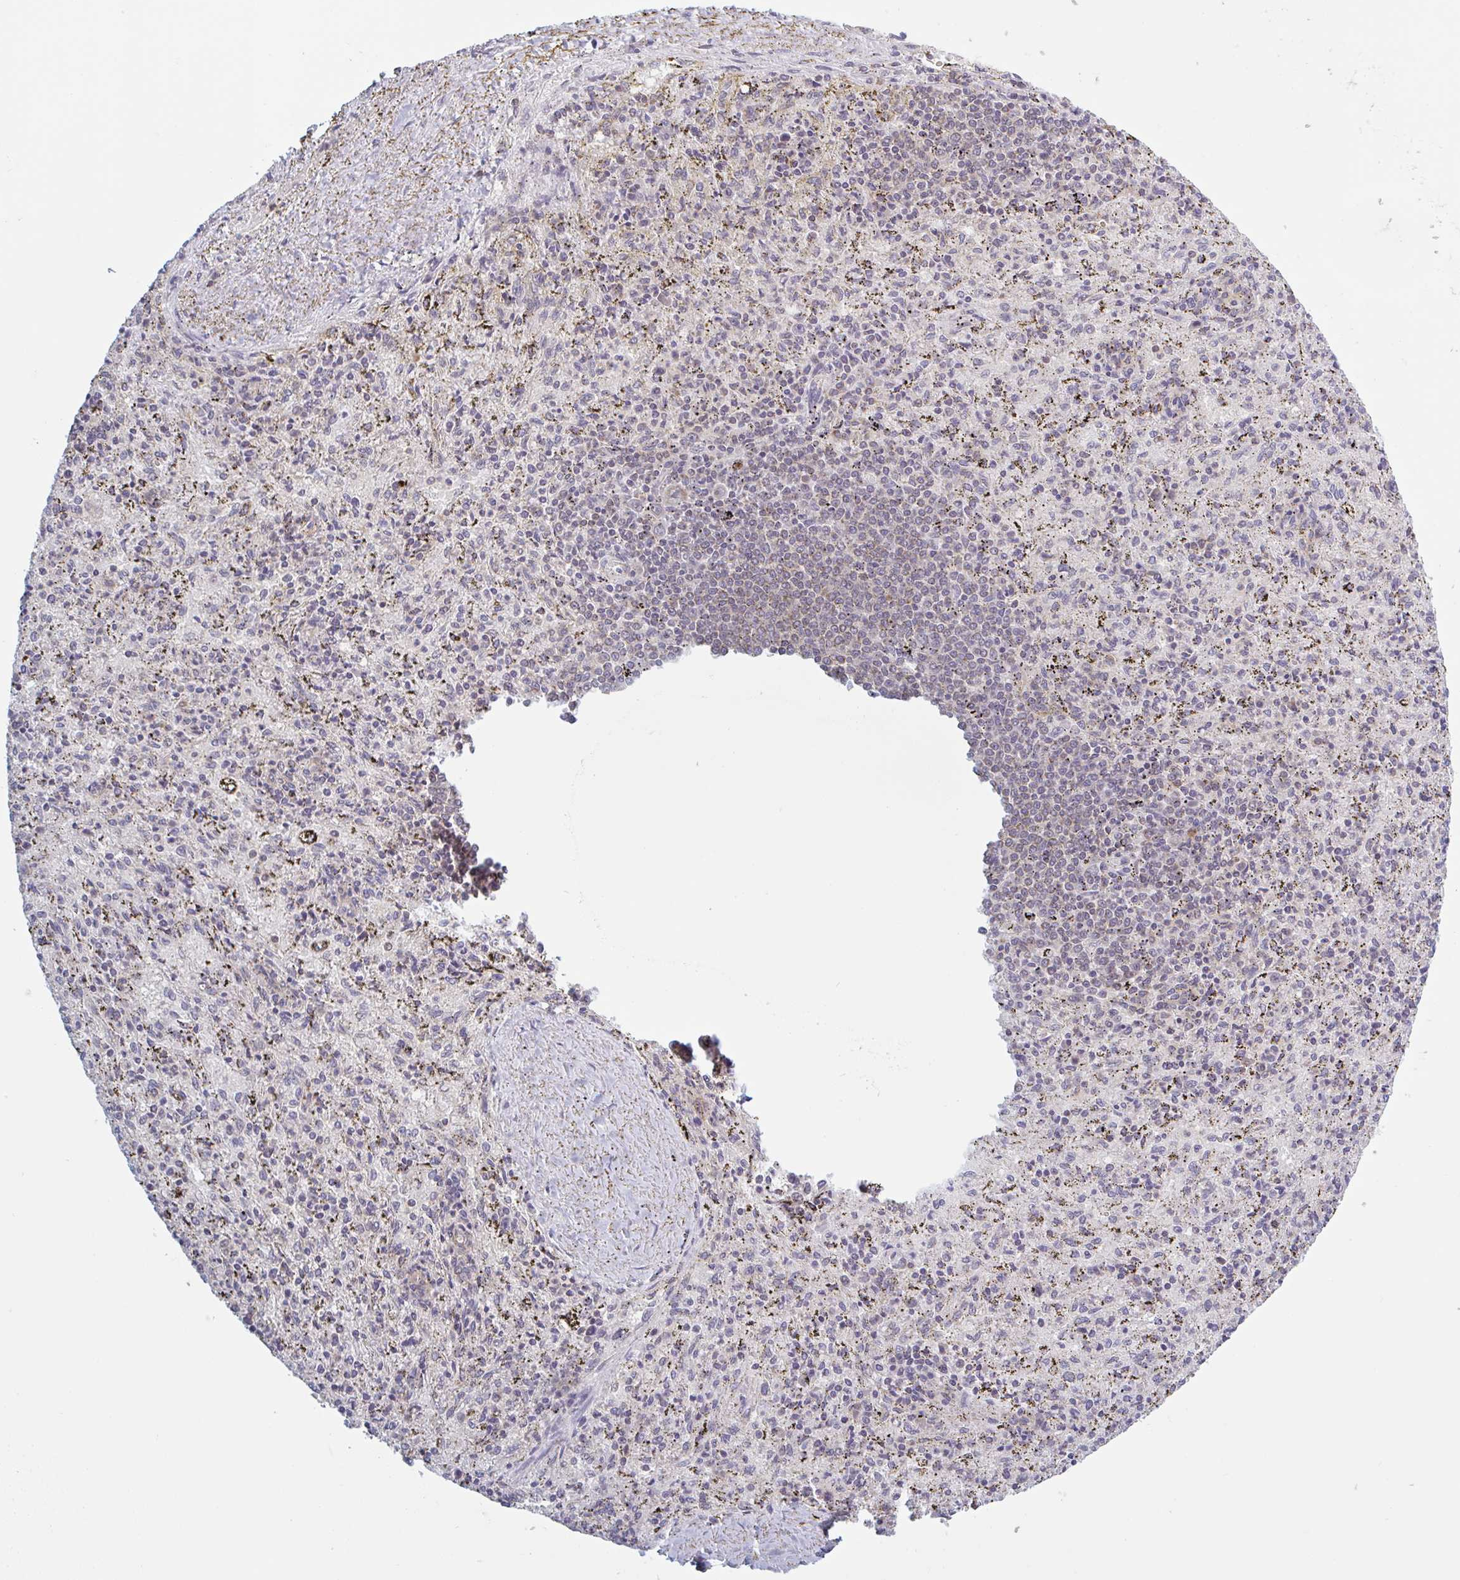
{"staining": {"intensity": "negative", "quantity": "none", "location": "none"}, "tissue": "spleen", "cell_type": "Cells in red pulp", "image_type": "normal", "snomed": [{"axis": "morphology", "description": "Normal tissue, NOS"}, {"axis": "topography", "description": "Spleen"}], "caption": "This is an IHC micrograph of normal human spleen. There is no staining in cells in red pulp.", "gene": "SURF1", "patient": {"sex": "male", "age": 57}}